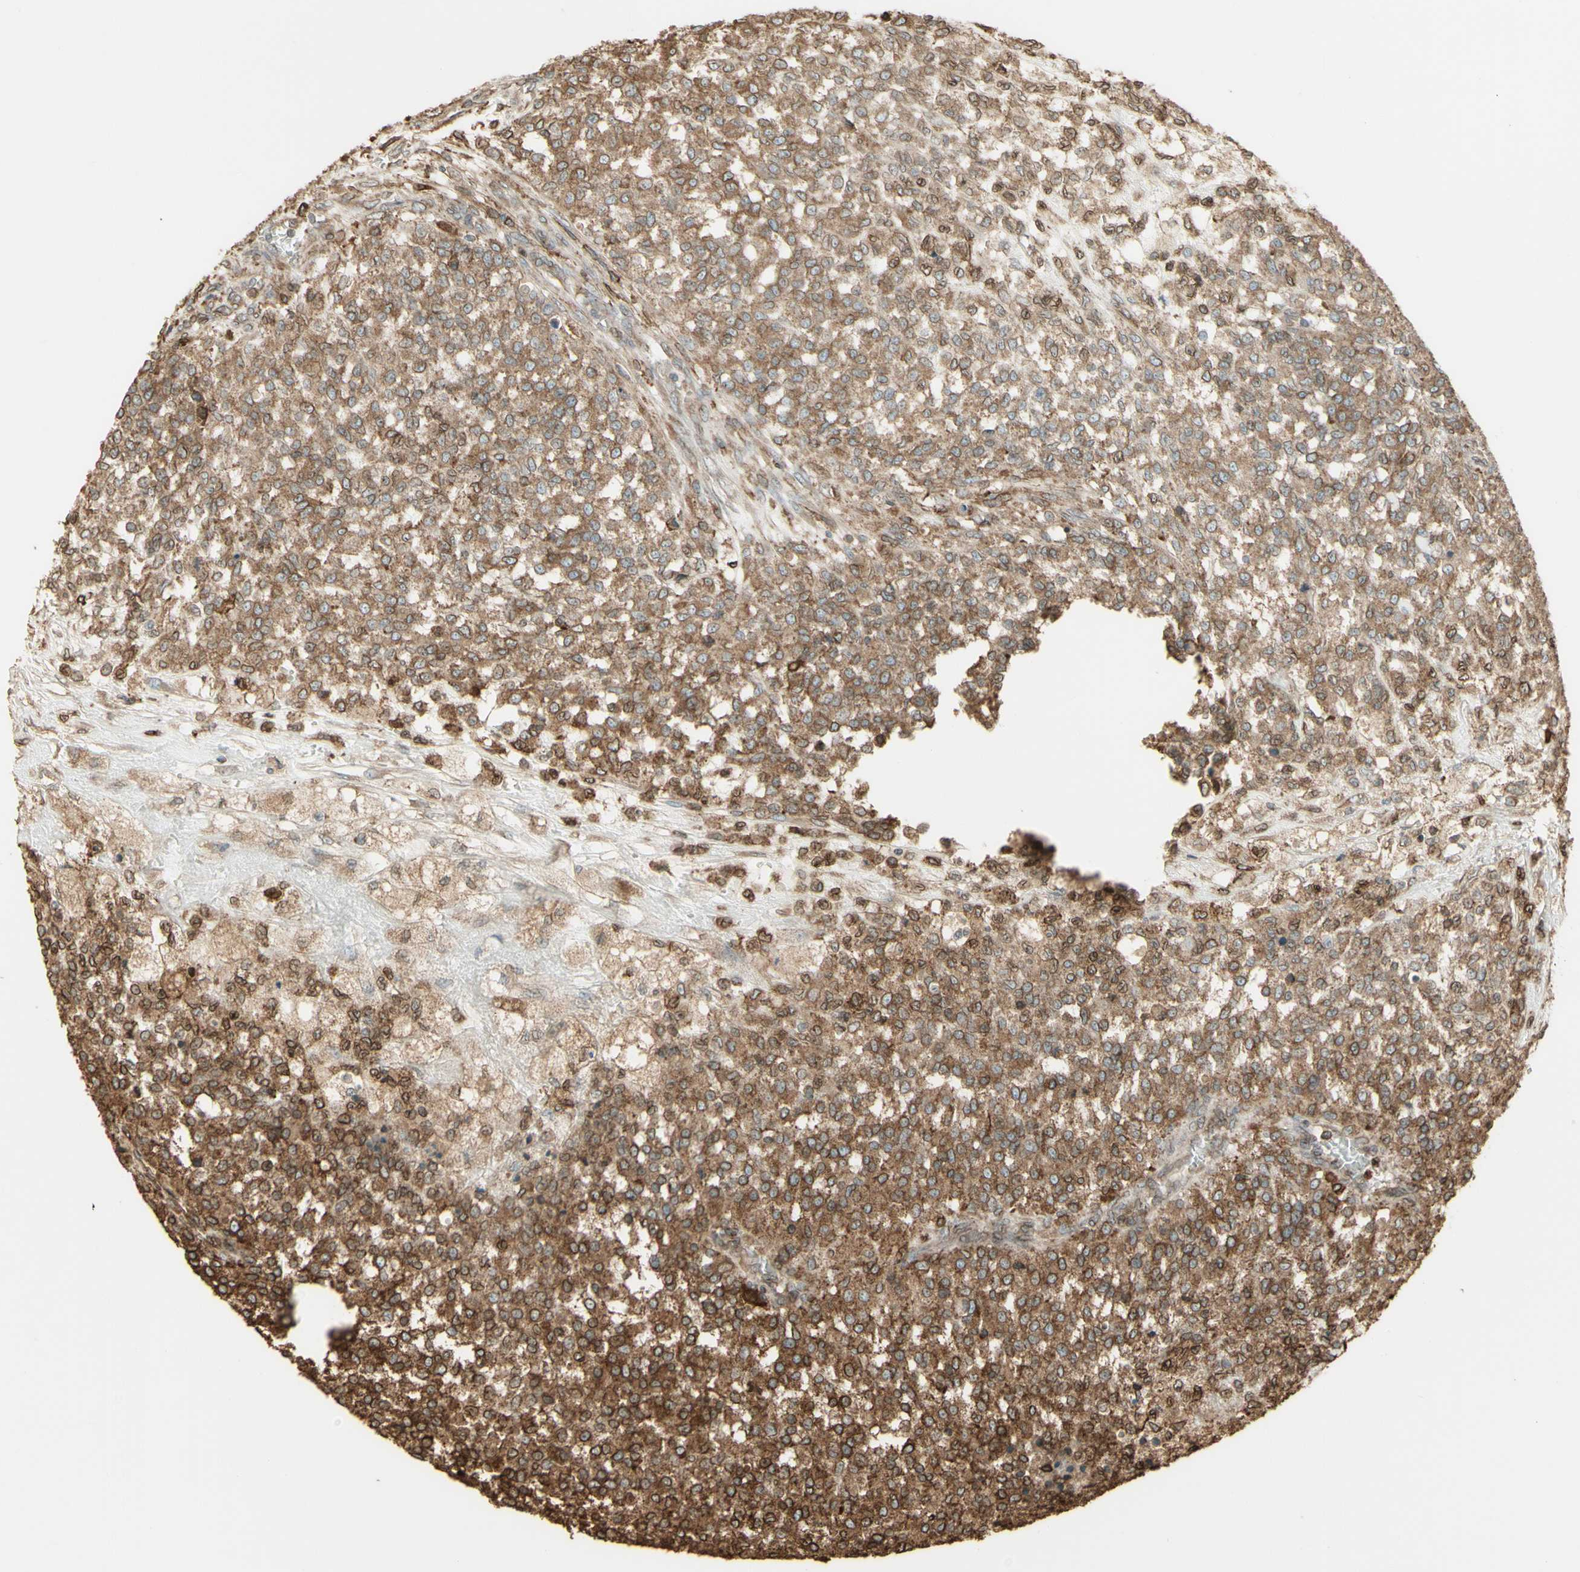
{"staining": {"intensity": "moderate", "quantity": "25%-75%", "location": "cytoplasmic/membranous"}, "tissue": "testis cancer", "cell_type": "Tumor cells", "image_type": "cancer", "snomed": [{"axis": "morphology", "description": "Seminoma, NOS"}, {"axis": "topography", "description": "Testis"}], "caption": "IHC of testis seminoma shows medium levels of moderate cytoplasmic/membranous staining in approximately 25%-75% of tumor cells. The staining was performed using DAB (3,3'-diaminobenzidine) to visualize the protein expression in brown, while the nuclei were stained in blue with hematoxylin (Magnification: 20x).", "gene": "CANX", "patient": {"sex": "male", "age": 59}}